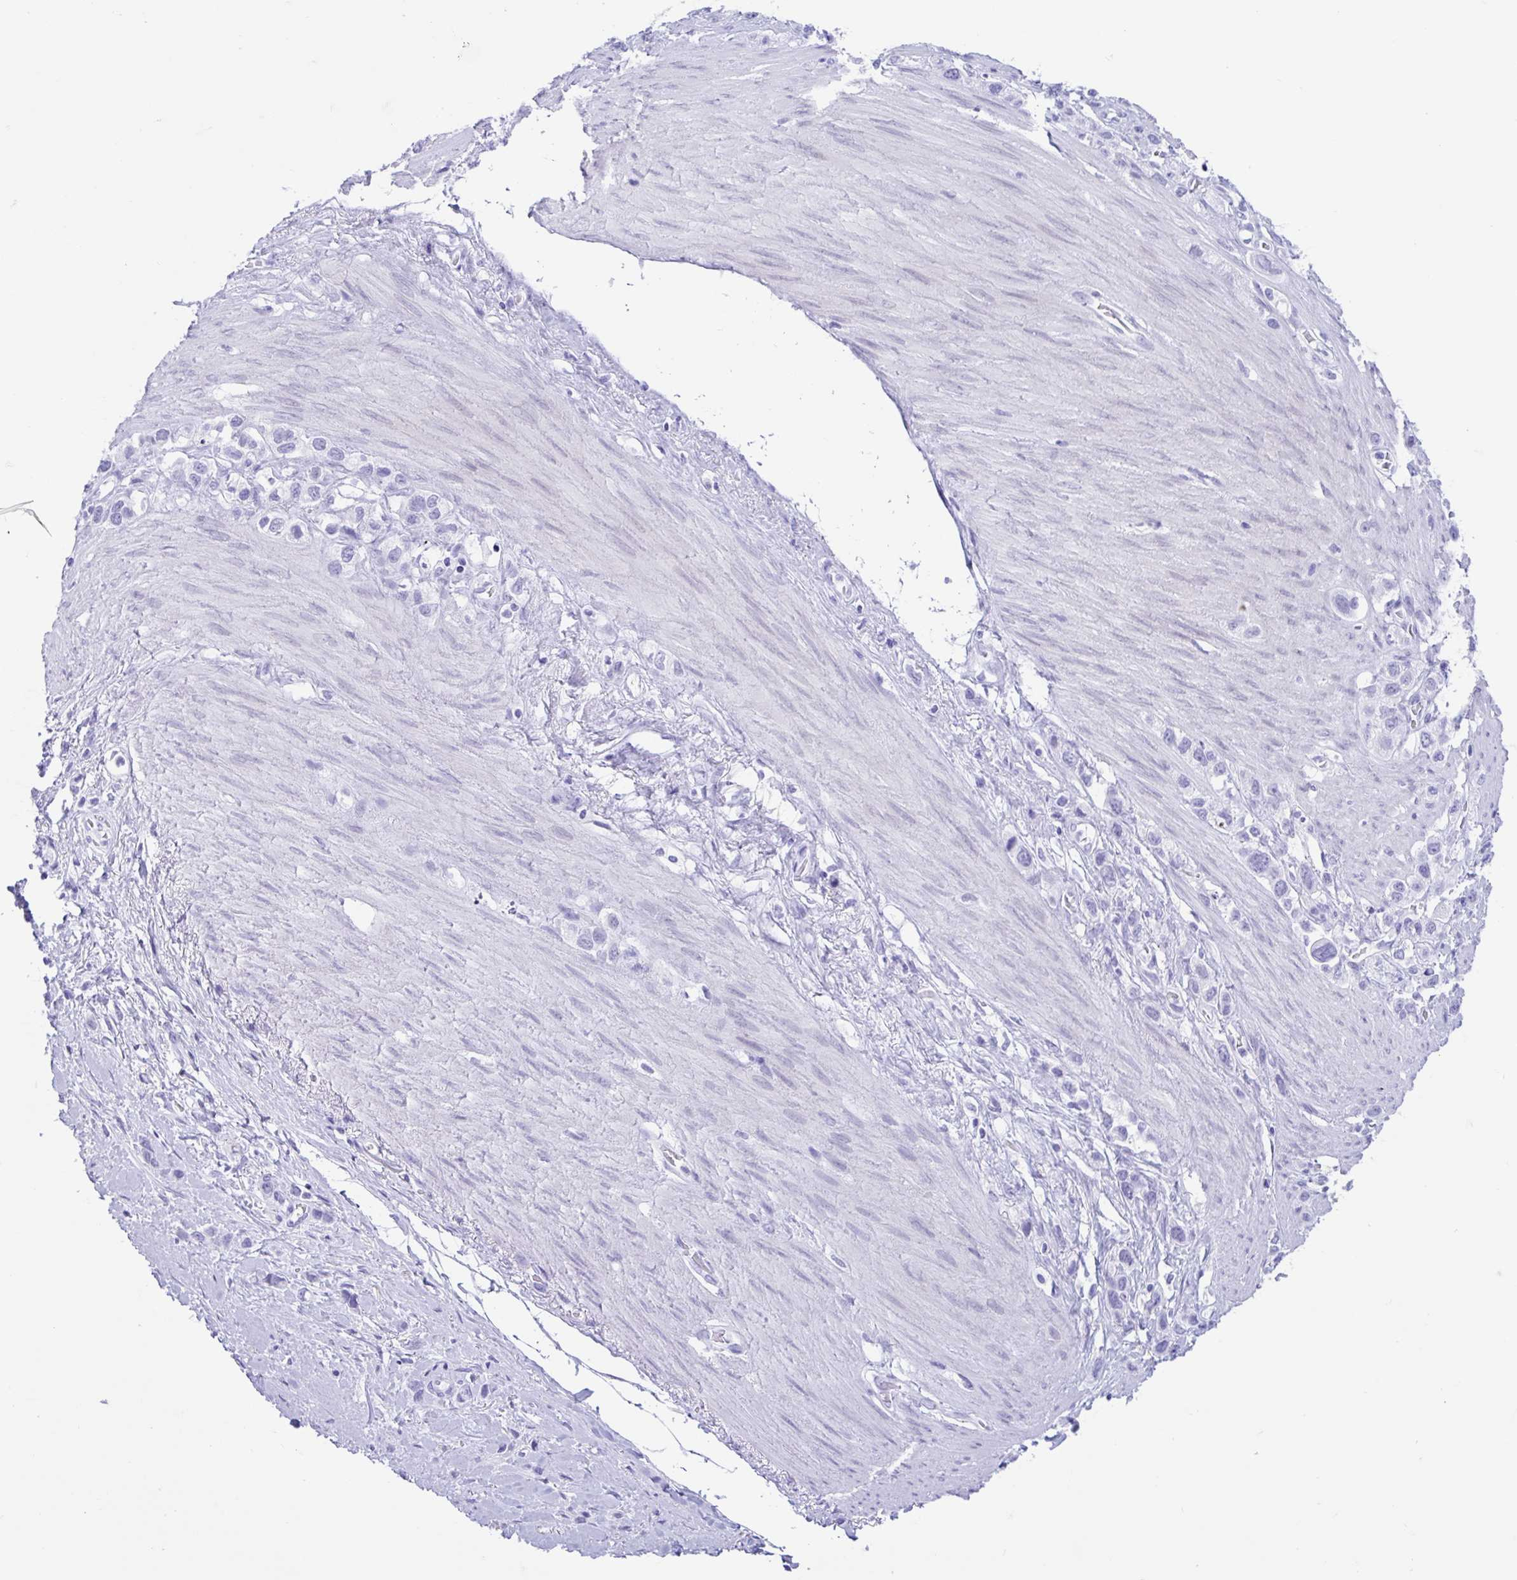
{"staining": {"intensity": "negative", "quantity": "none", "location": "none"}, "tissue": "stomach cancer", "cell_type": "Tumor cells", "image_type": "cancer", "snomed": [{"axis": "morphology", "description": "Adenocarcinoma, NOS"}, {"axis": "topography", "description": "Stomach"}], "caption": "High magnification brightfield microscopy of adenocarcinoma (stomach) stained with DAB (3,3'-diaminobenzidine) (brown) and counterstained with hematoxylin (blue): tumor cells show no significant staining. (DAB immunohistochemistry visualized using brightfield microscopy, high magnification).", "gene": "TMEM35A", "patient": {"sex": "female", "age": 65}}